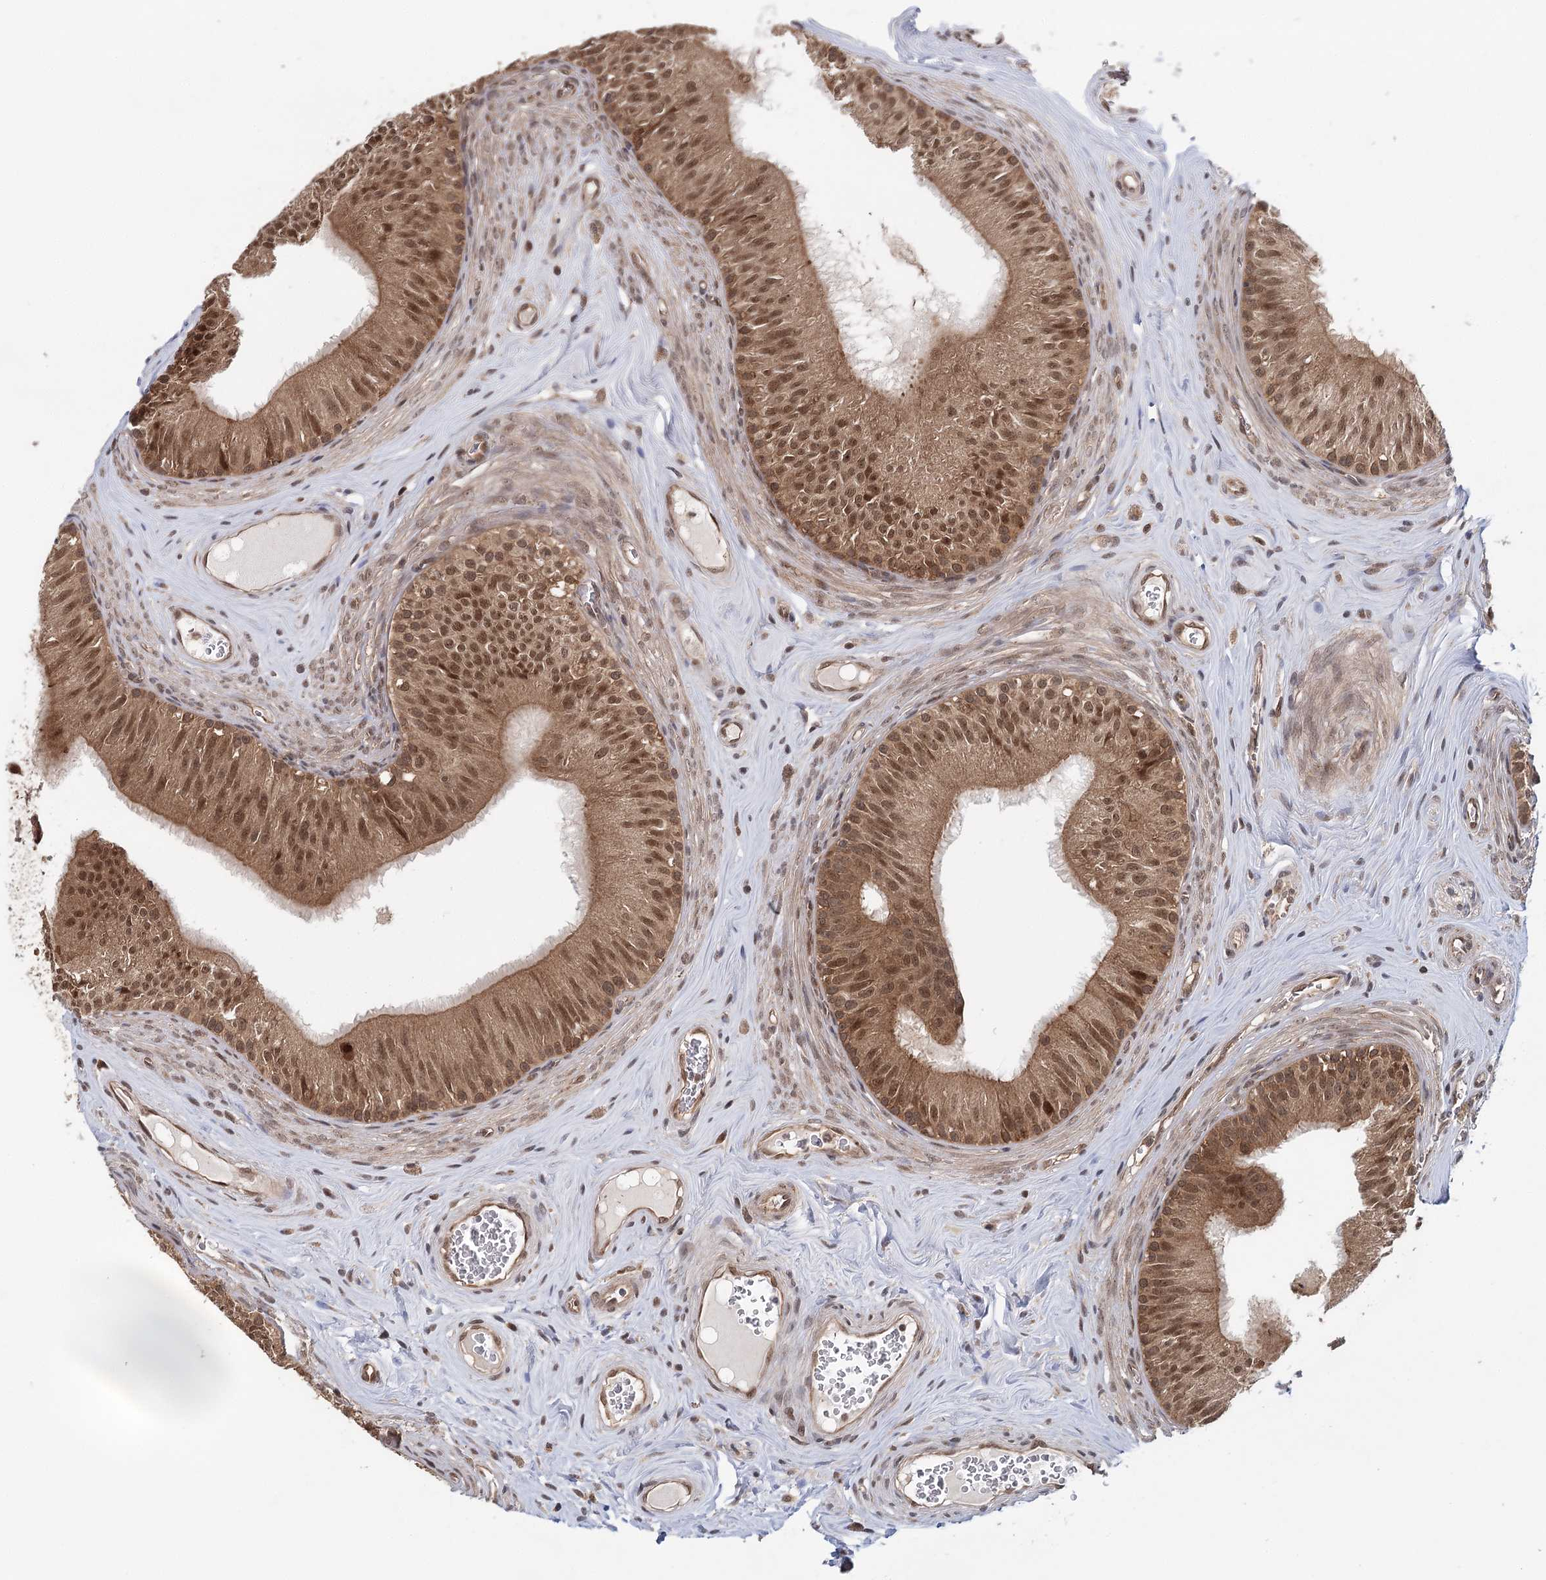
{"staining": {"intensity": "strong", "quantity": ">75%", "location": "cytoplasmic/membranous,nuclear"}, "tissue": "epididymis", "cell_type": "Glandular cells", "image_type": "normal", "snomed": [{"axis": "morphology", "description": "Normal tissue, NOS"}, {"axis": "topography", "description": "Epididymis"}], "caption": "IHC staining of normal epididymis, which shows high levels of strong cytoplasmic/membranous,nuclear expression in about >75% of glandular cells indicating strong cytoplasmic/membranous,nuclear protein expression. The staining was performed using DAB (brown) for protein detection and nuclei were counterstained in hematoxylin (blue).", "gene": "N6AMT1", "patient": {"sex": "male", "age": 46}}